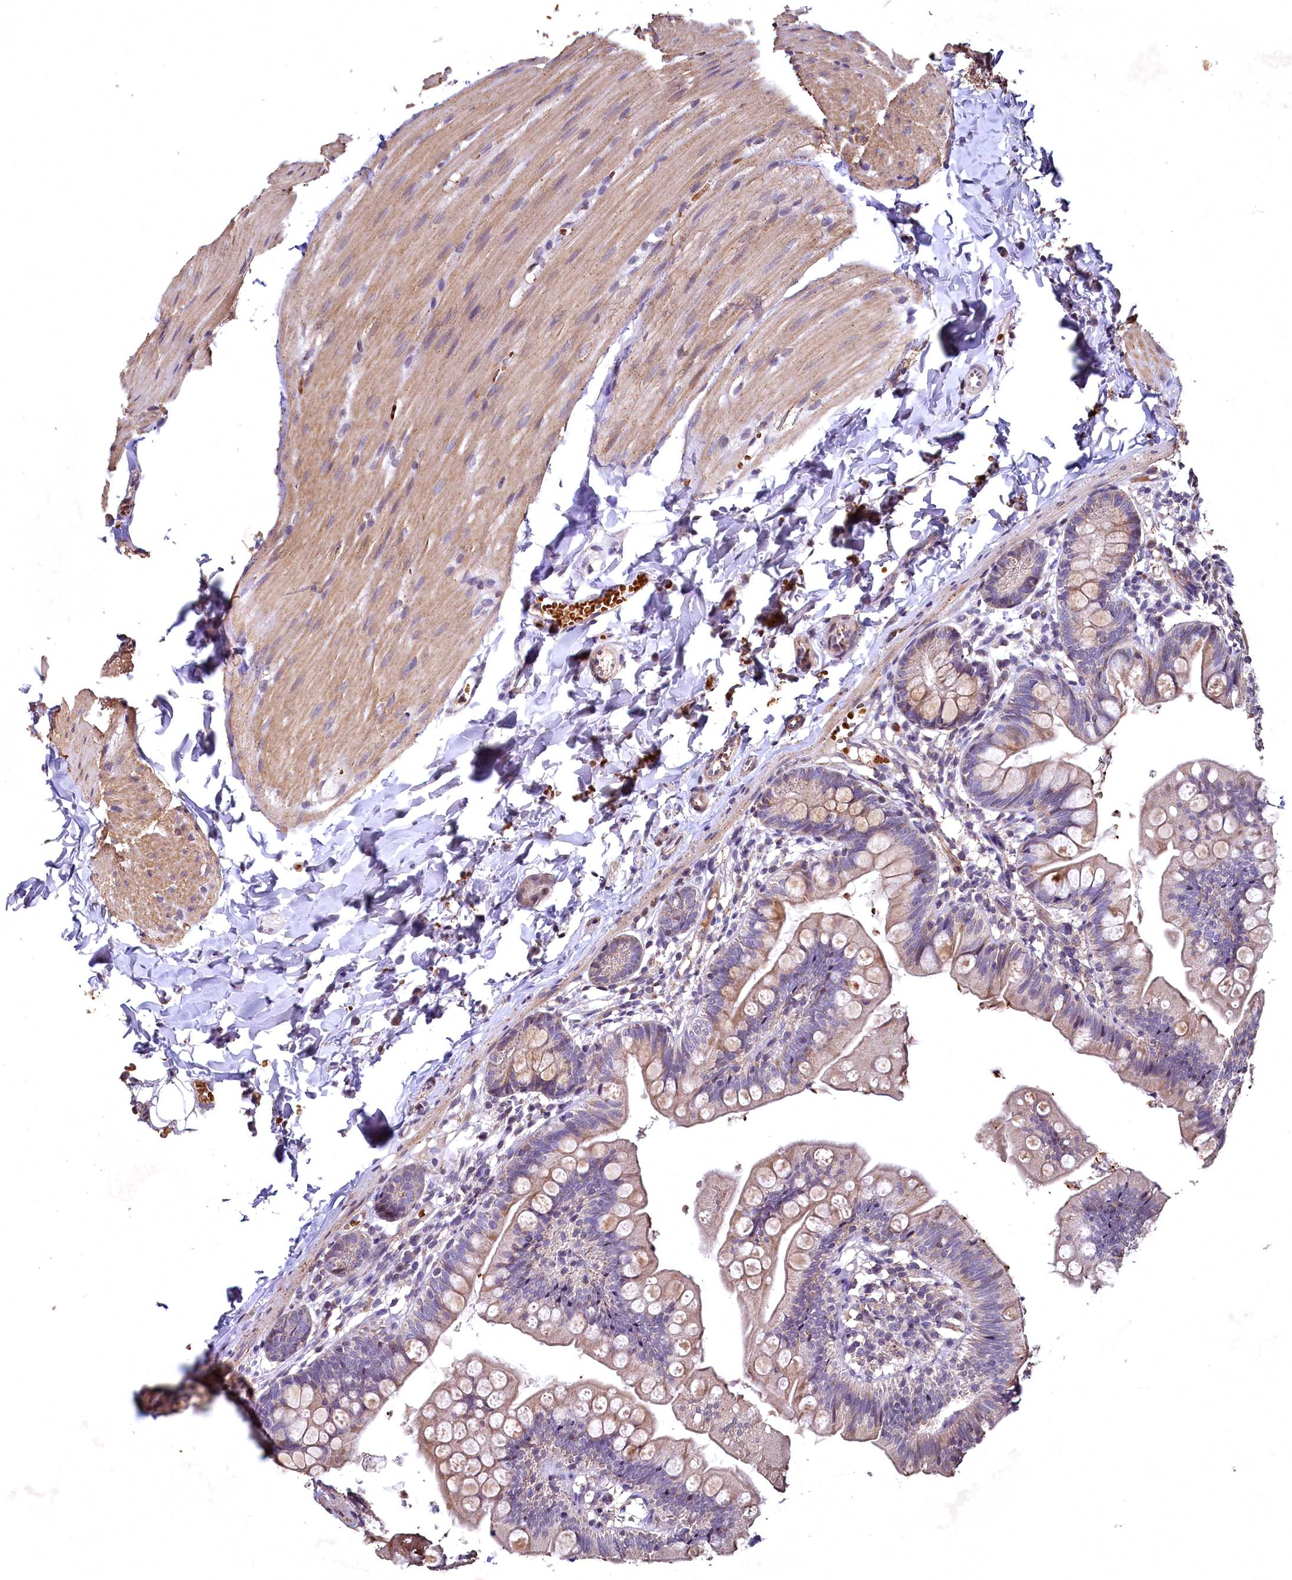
{"staining": {"intensity": "weak", "quantity": "25%-75%", "location": "cytoplasmic/membranous"}, "tissue": "small intestine", "cell_type": "Glandular cells", "image_type": "normal", "snomed": [{"axis": "morphology", "description": "Normal tissue, NOS"}, {"axis": "topography", "description": "Small intestine"}], "caption": "Glandular cells demonstrate low levels of weak cytoplasmic/membranous staining in about 25%-75% of cells in normal small intestine.", "gene": "SPTA1", "patient": {"sex": "male", "age": 7}}